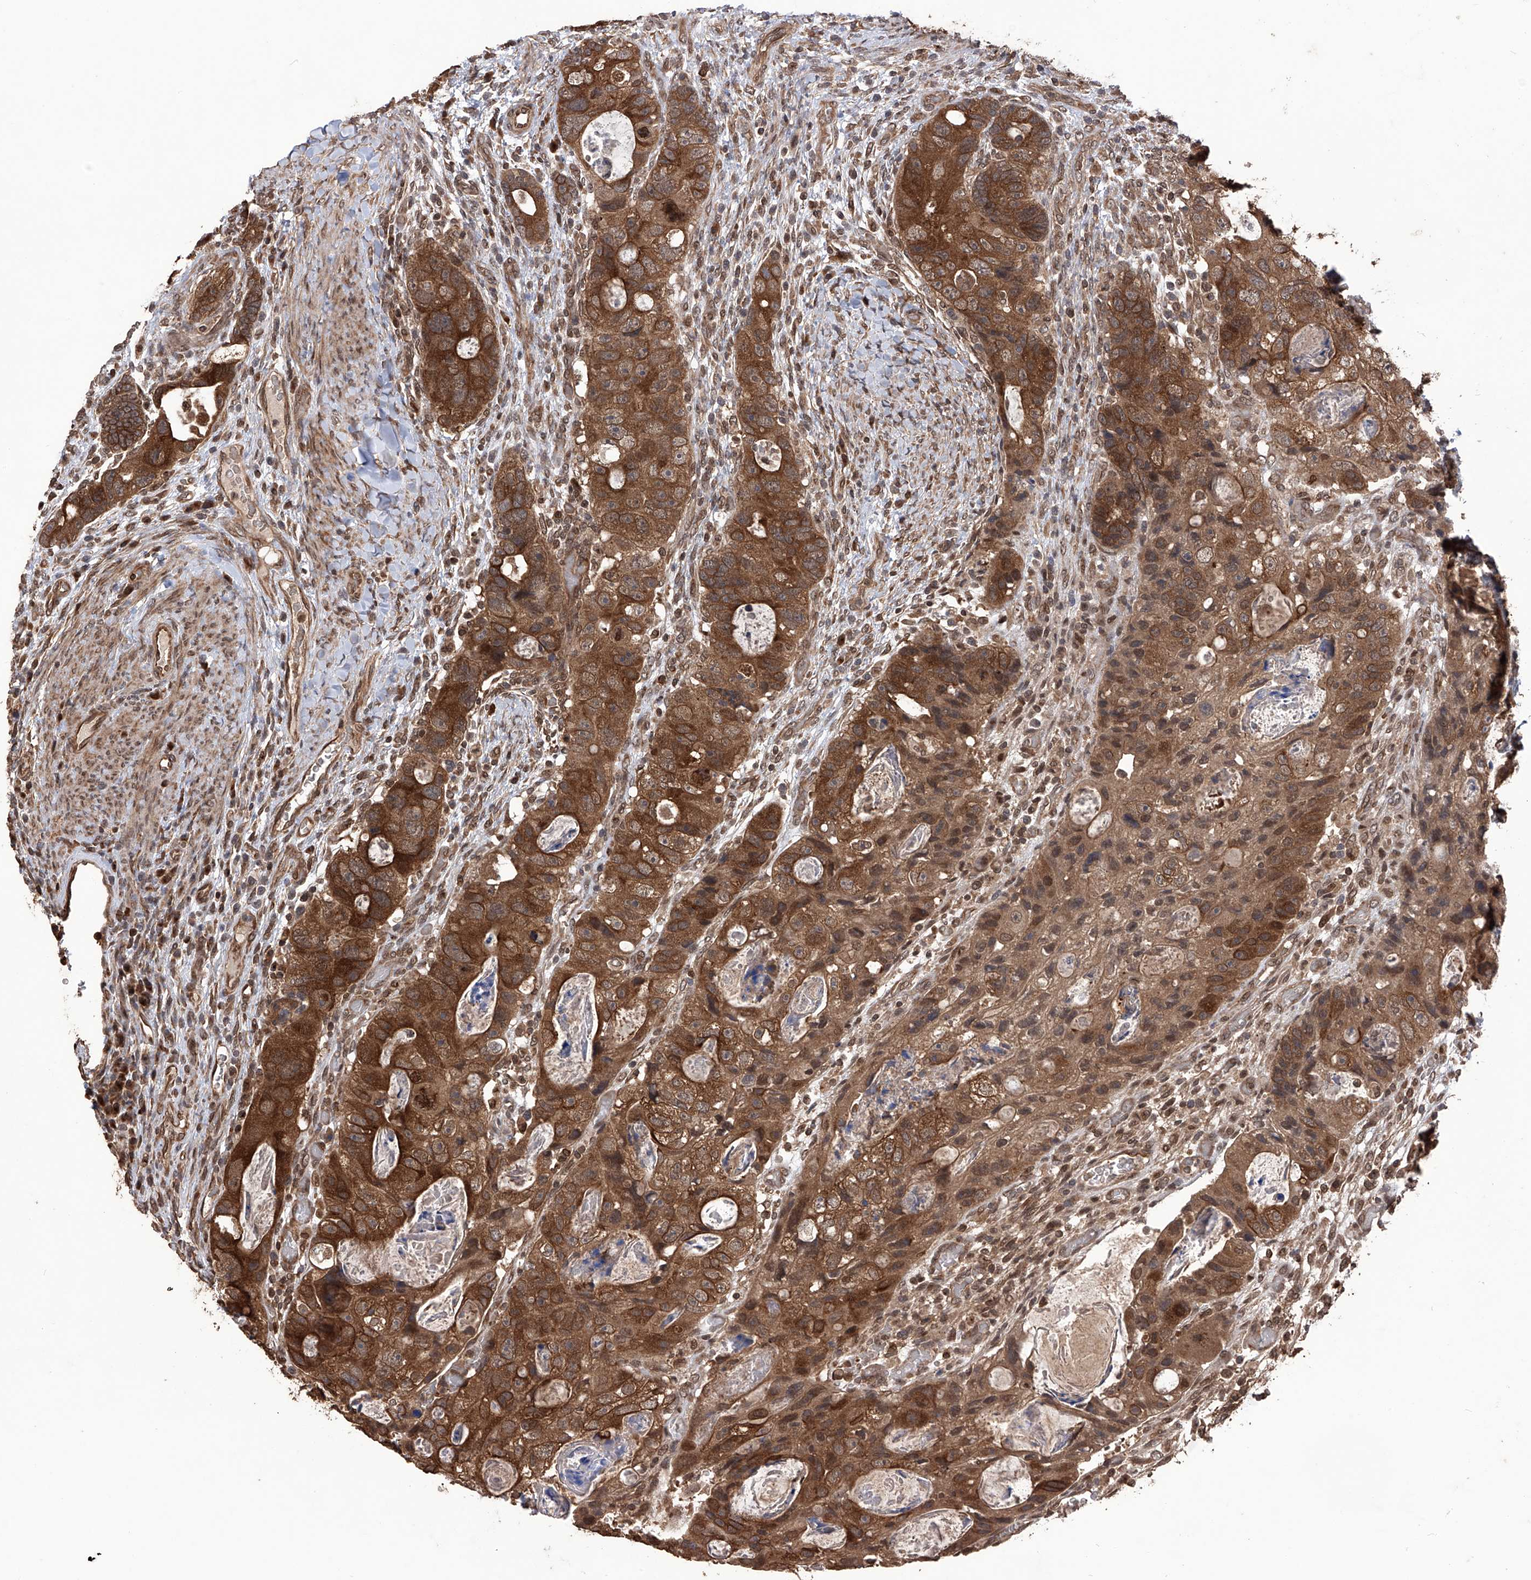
{"staining": {"intensity": "strong", "quantity": ">75%", "location": "cytoplasmic/membranous"}, "tissue": "colorectal cancer", "cell_type": "Tumor cells", "image_type": "cancer", "snomed": [{"axis": "morphology", "description": "Adenocarcinoma, NOS"}, {"axis": "topography", "description": "Rectum"}], "caption": "Immunohistochemistry (IHC) image of neoplastic tissue: human colorectal cancer stained using immunohistochemistry (IHC) exhibits high levels of strong protein expression localized specifically in the cytoplasmic/membranous of tumor cells, appearing as a cytoplasmic/membranous brown color.", "gene": "LYSMD4", "patient": {"sex": "male", "age": 59}}